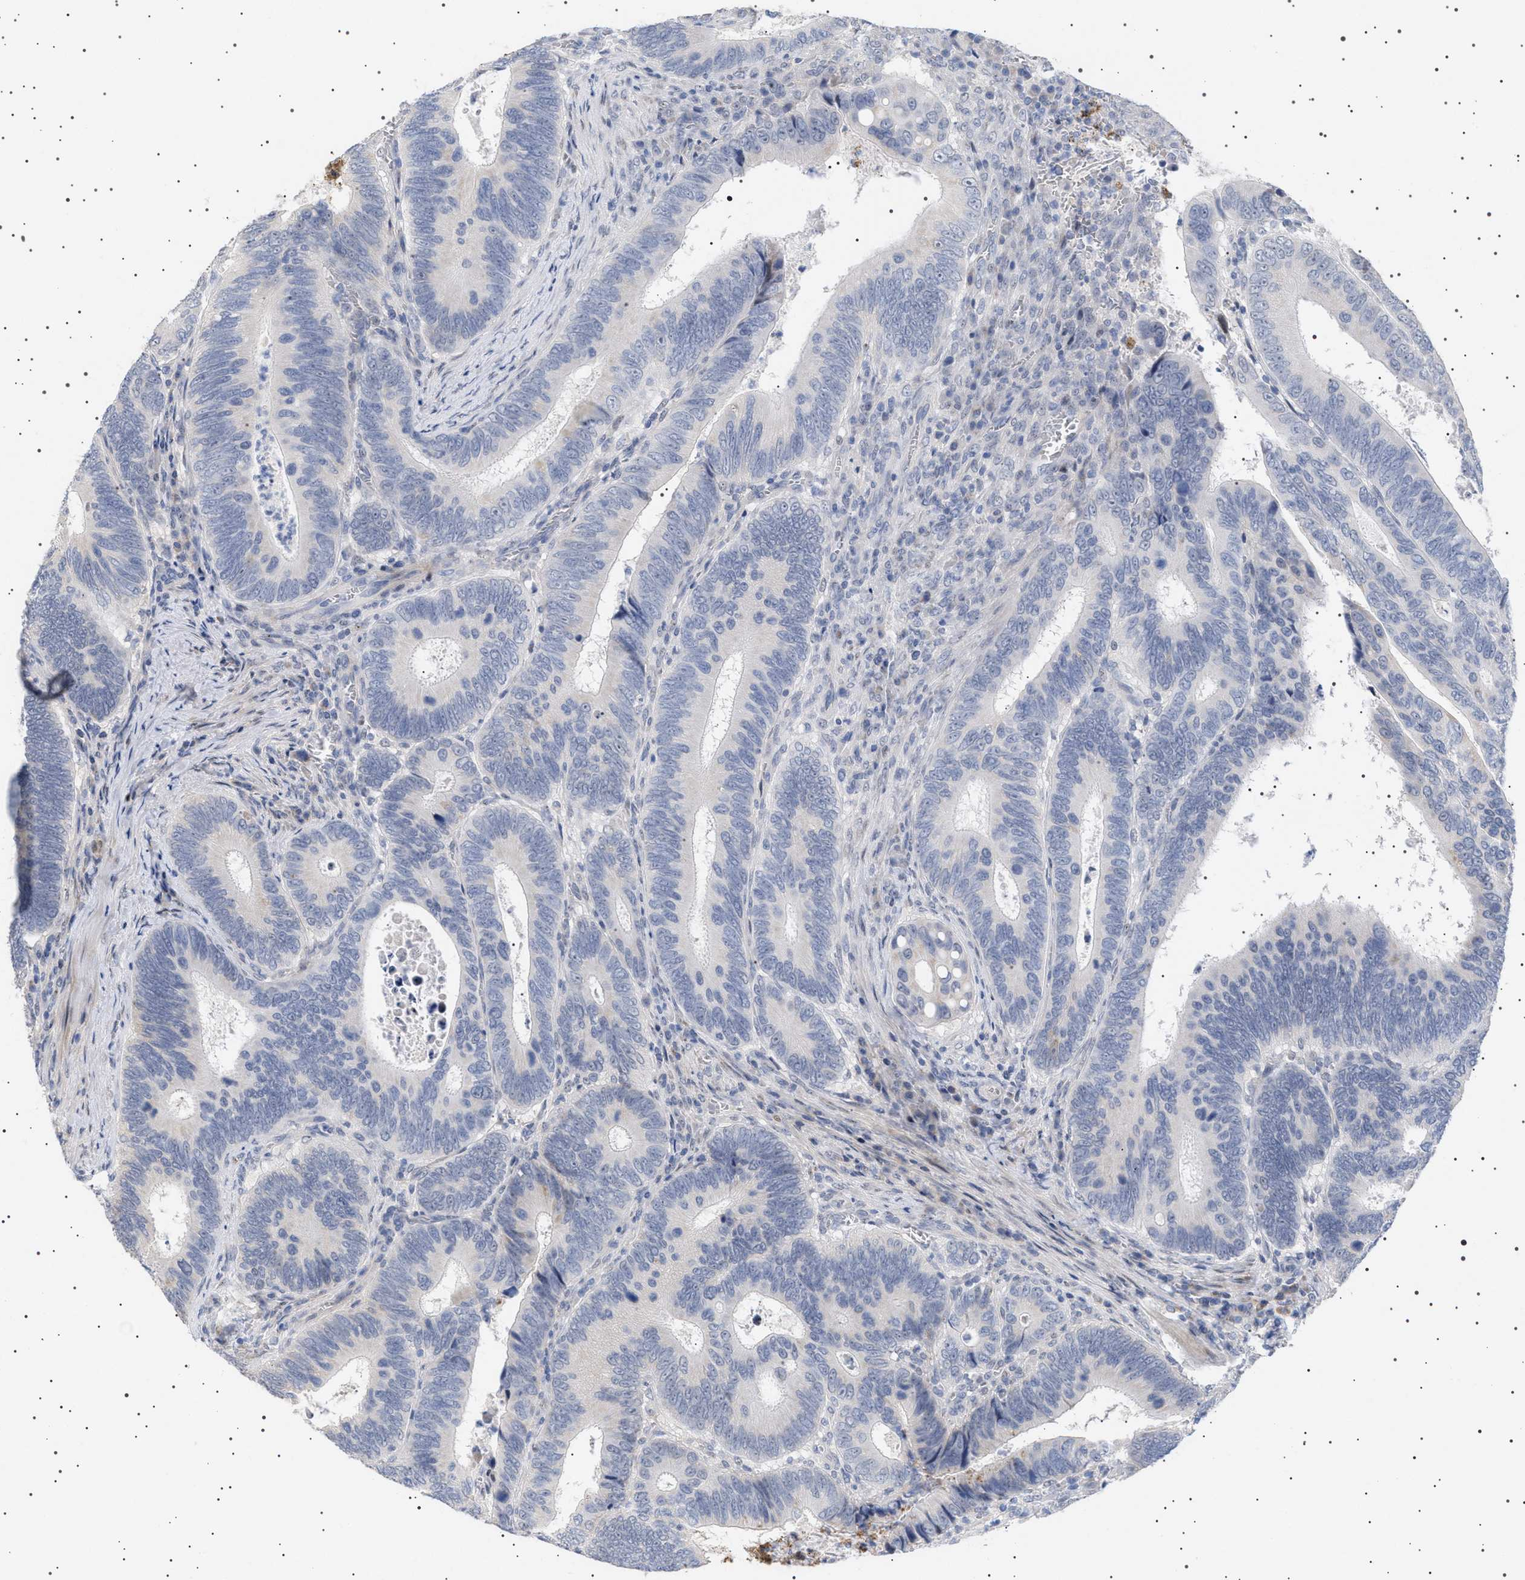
{"staining": {"intensity": "negative", "quantity": "none", "location": "none"}, "tissue": "colorectal cancer", "cell_type": "Tumor cells", "image_type": "cancer", "snomed": [{"axis": "morphology", "description": "Inflammation, NOS"}, {"axis": "morphology", "description": "Adenocarcinoma, NOS"}, {"axis": "topography", "description": "Colon"}], "caption": "Protein analysis of colorectal cancer (adenocarcinoma) demonstrates no significant expression in tumor cells.", "gene": "HTR1A", "patient": {"sex": "male", "age": 72}}